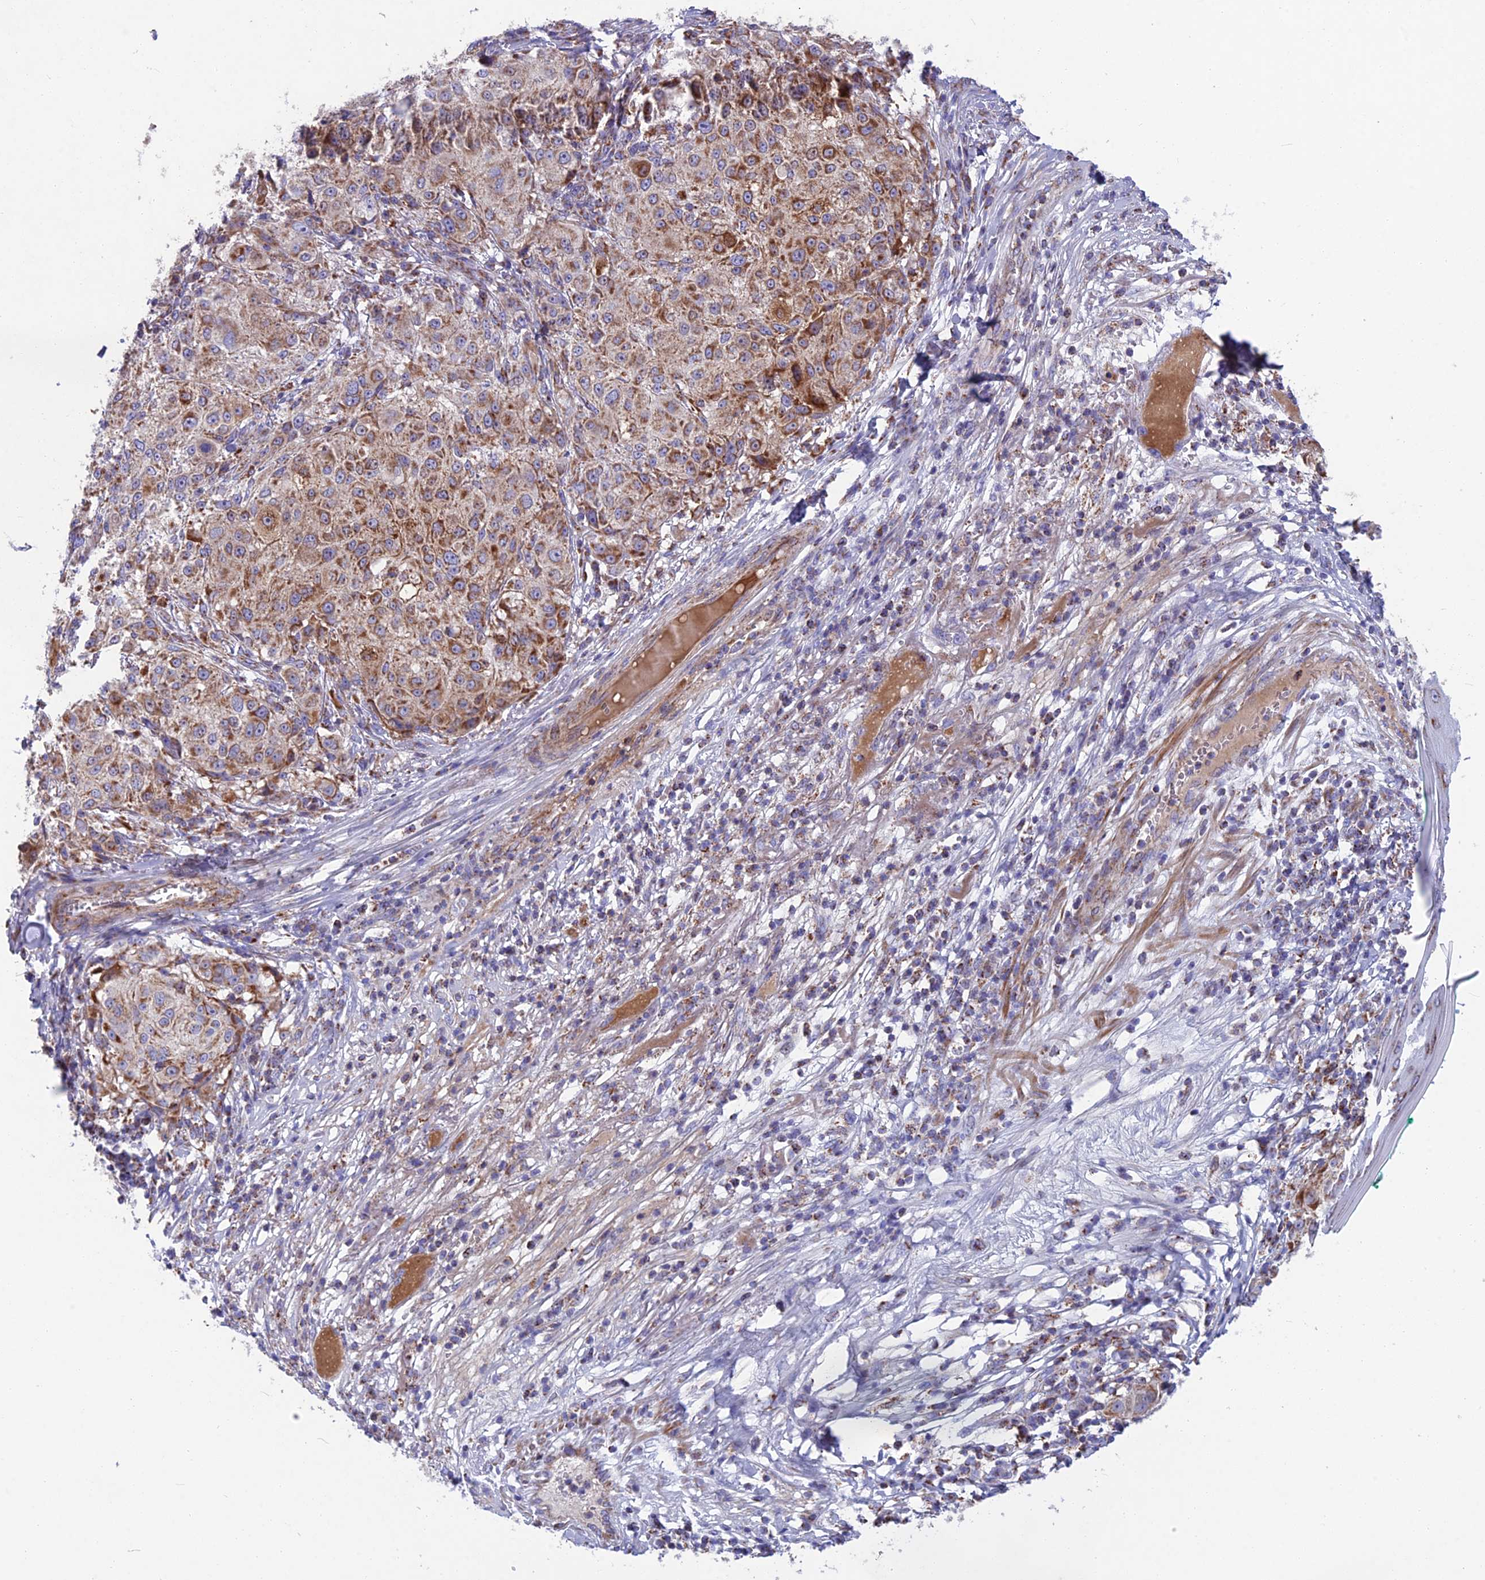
{"staining": {"intensity": "moderate", "quantity": ">75%", "location": "cytoplasmic/membranous"}, "tissue": "melanoma", "cell_type": "Tumor cells", "image_type": "cancer", "snomed": [{"axis": "morphology", "description": "Necrosis, NOS"}, {"axis": "morphology", "description": "Malignant melanoma, NOS"}, {"axis": "topography", "description": "Skin"}], "caption": "Immunohistochemical staining of malignant melanoma exhibits medium levels of moderate cytoplasmic/membranous staining in about >75% of tumor cells. The protein of interest is stained brown, and the nuclei are stained in blue (DAB IHC with brightfield microscopy, high magnification).", "gene": "CS", "patient": {"sex": "female", "age": 87}}